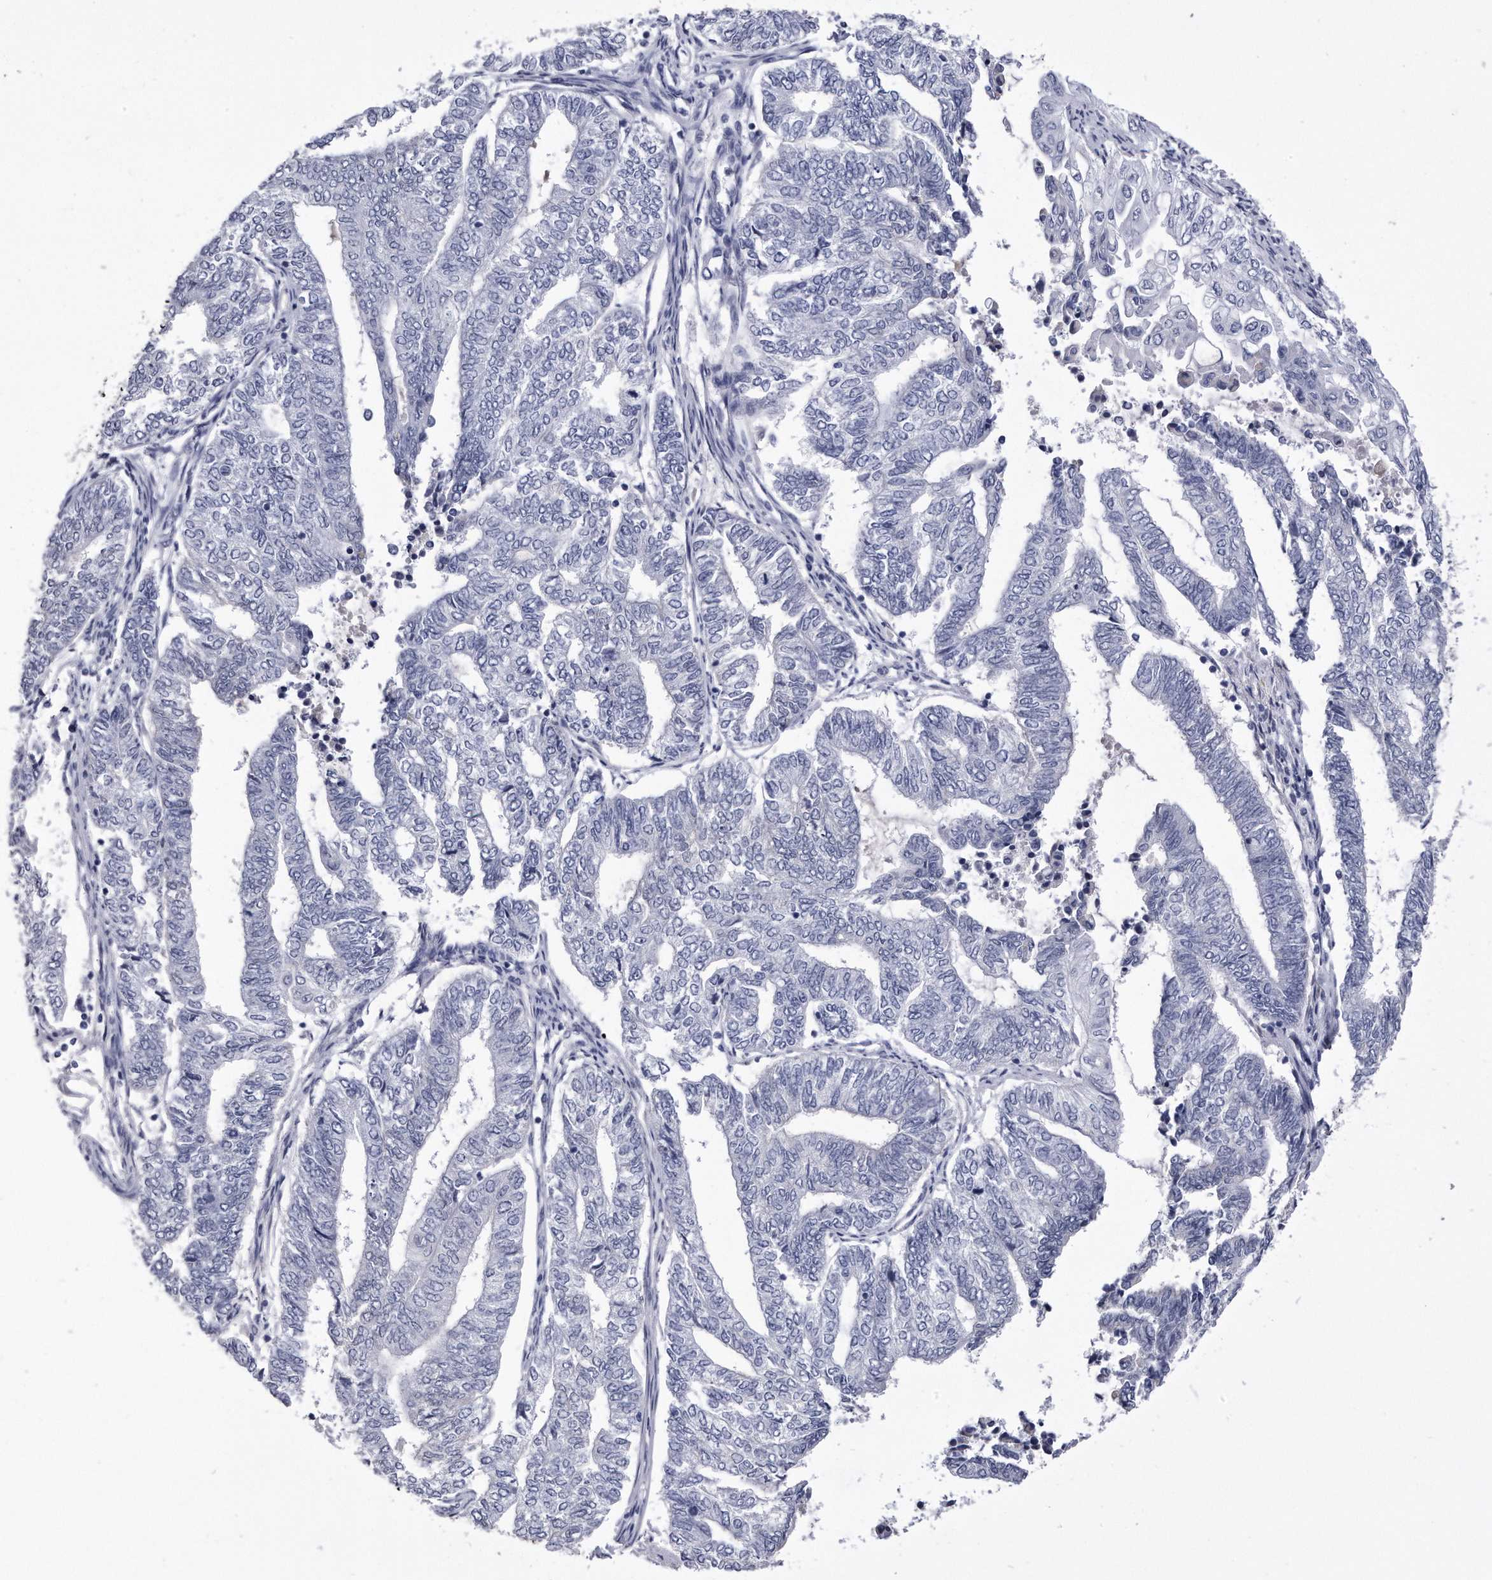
{"staining": {"intensity": "negative", "quantity": "none", "location": "none"}, "tissue": "endometrial cancer", "cell_type": "Tumor cells", "image_type": "cancer", "snomed": [{"axis": "morphology", "description": "Adenocarcinoma, NOS"}, {"axis": "topography", "description": "Uterus"}, {"axis": "topography", "description": "Endometrium"}], "caption": "An immunohistochemistry (IHC) micrograph of endometrial cancer (adenocarcinoma) is shown. There is no staining in tumor cells of endometrial cancer (adenocarcinoma).", "gene": "KCTD8", "patient": {"sex": "female", "age": 70}}